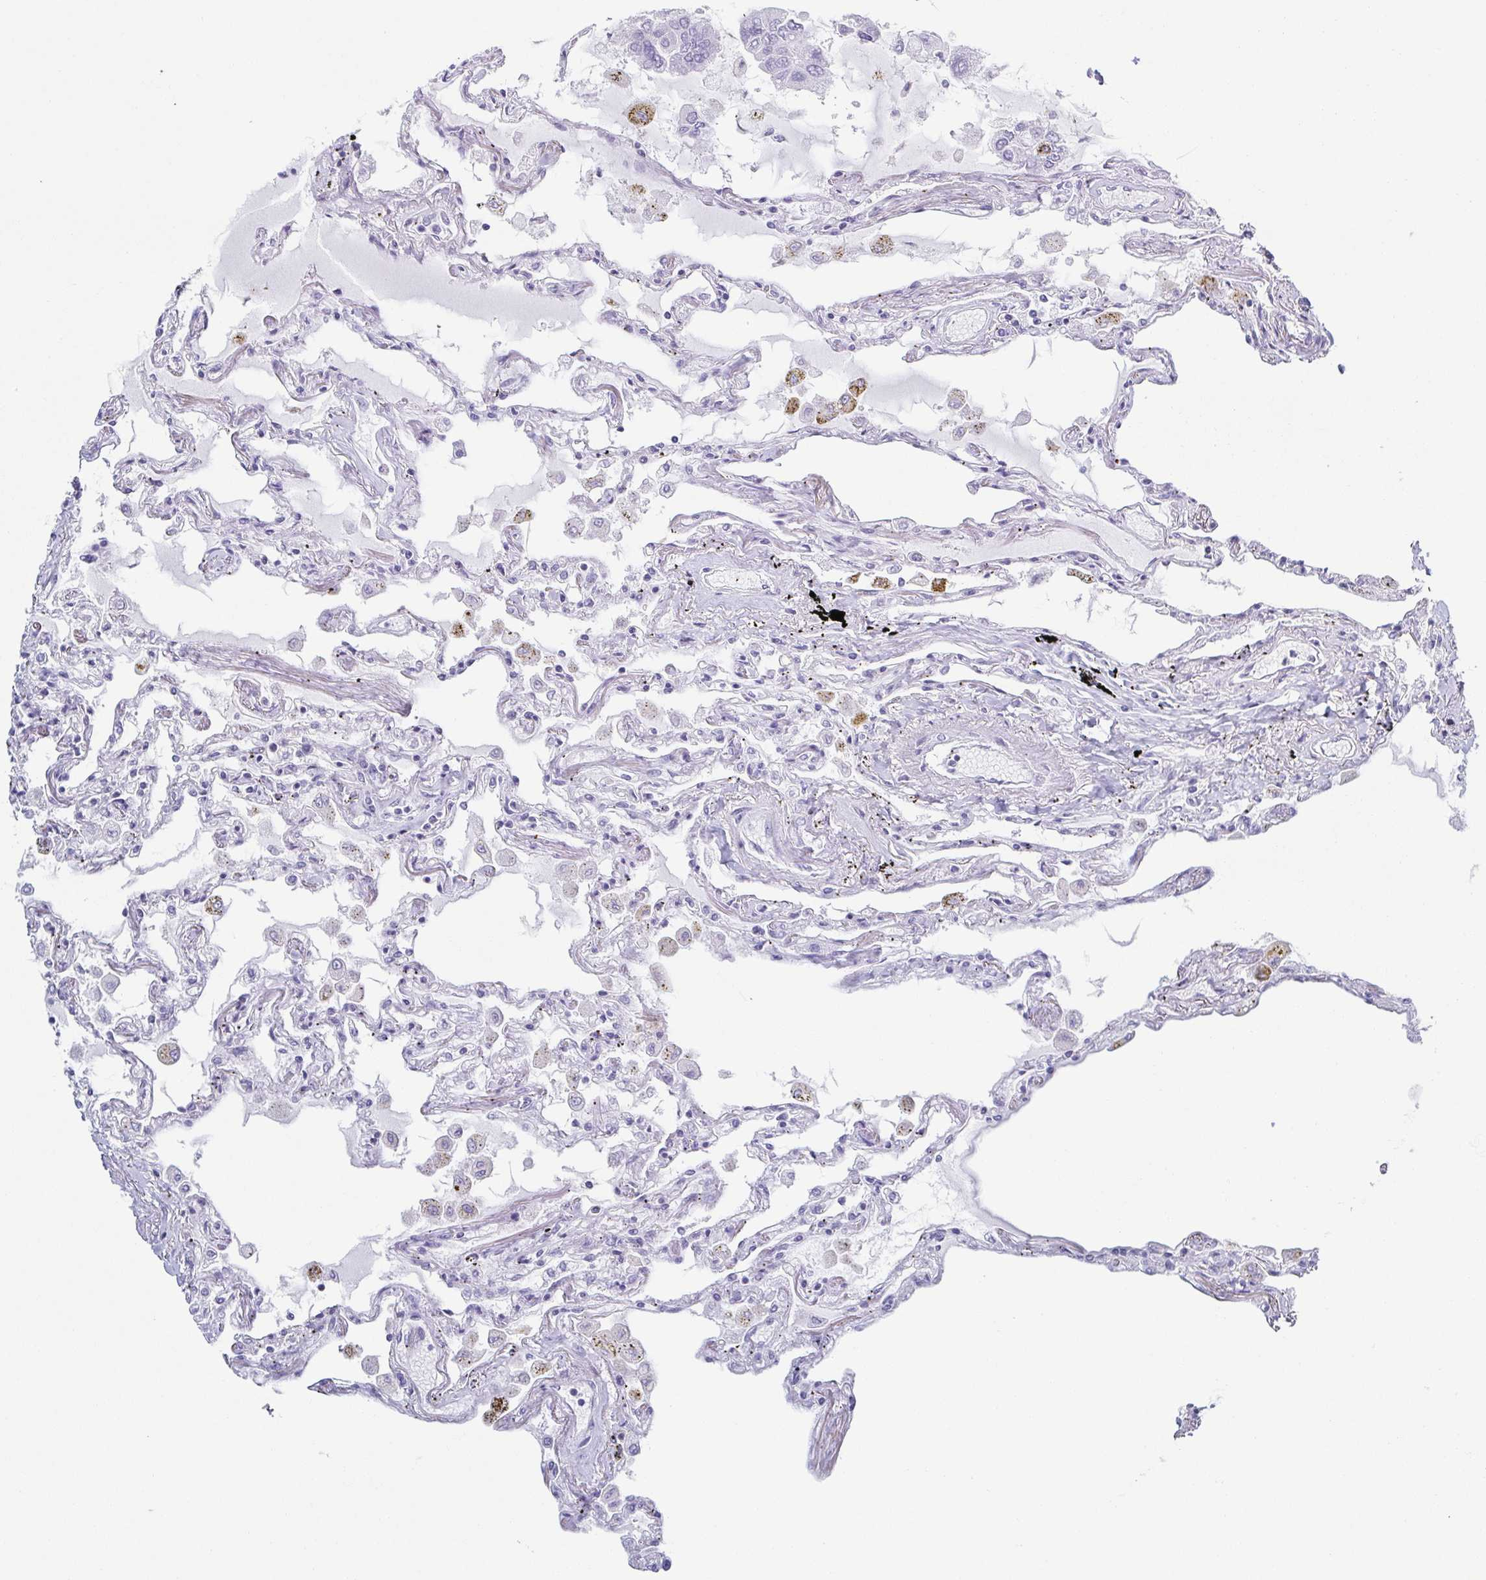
{"staining": {"intensity": "negative", "quantity": "none", "location": "none"}, "tissue": "lung", "cell_type": "Alveolar cells", "image_type": "normal", "snomed": [{"axis": "morphology", "description": "Normal tissue, NOS"}, {"axis": "morphology", "description": "Adenocarcinoma, NOS"}, {"axis": "topography", "description": "Cartilage tissue"}, {"axis": "topography", "description": "Lung"}], "caption": "Lung stained for a protein using immunohistochemistry (IHC) exhibits no staining alveolar cells.", "gene": "ZG16B", "patient": {"sex": "female", "age": 67}}